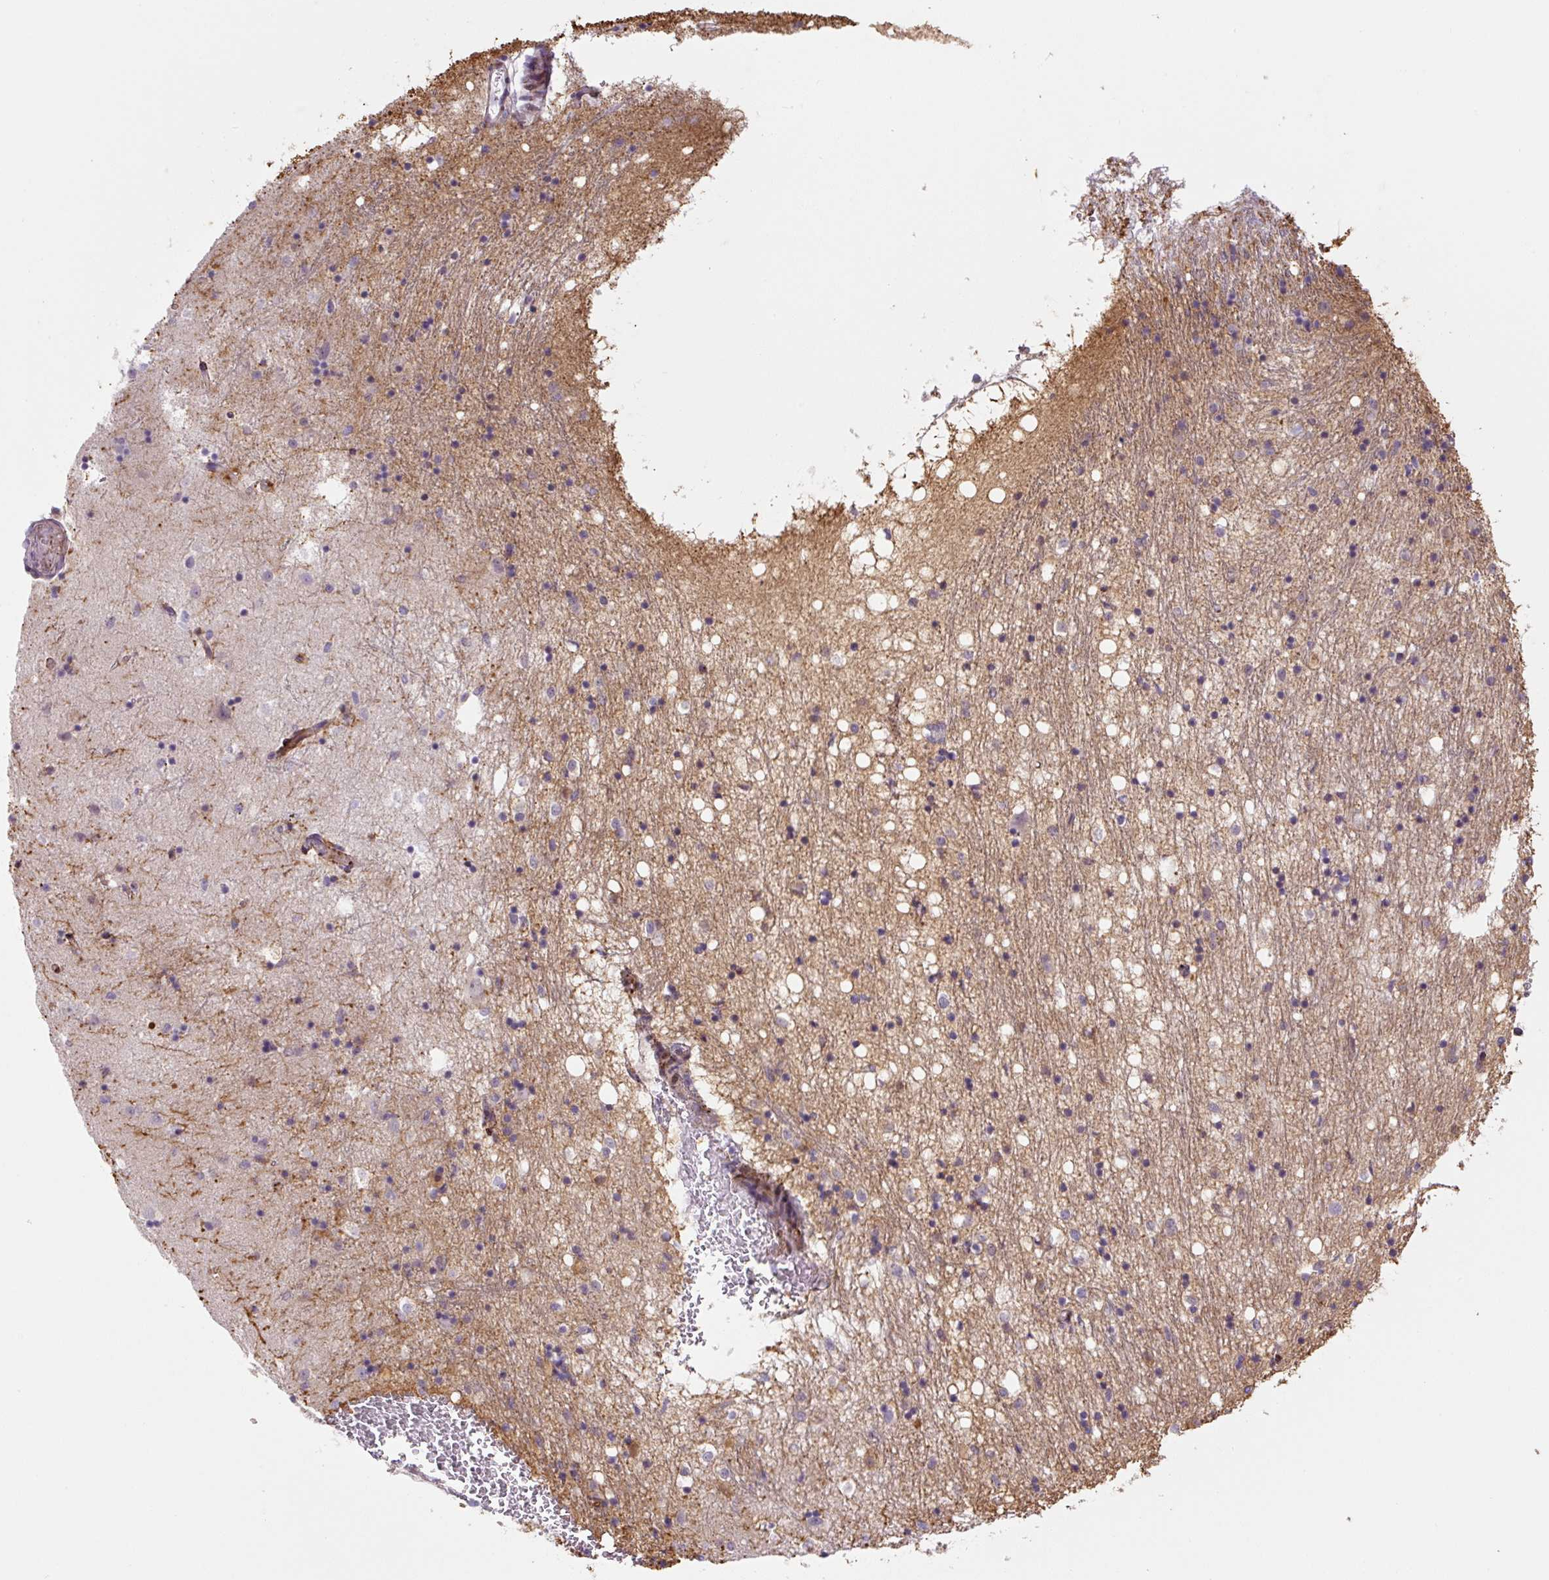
{"staining": {"intensity": "negative", "quantity": "none", "location": "none"}, "tissue": "caudate", "cell_type": "Glial cells", "image_type": "normal", "snomed": [{"axis": "morphology", "description": "Normal tissue, NOS"}, {"axis": "topography", "description": "Lateral ventricle wall"}], "caption": "Immunohistochemical staining of benign human caudate displays no significant positivity in glial cells. The staining is performed using DAB (3,3'-diaminobenzidine) brown chromogen with nuclei counter-stained in using hematoxylin.", "gene": "DISP3", "patient": {"sex": "male", "age": 58}}